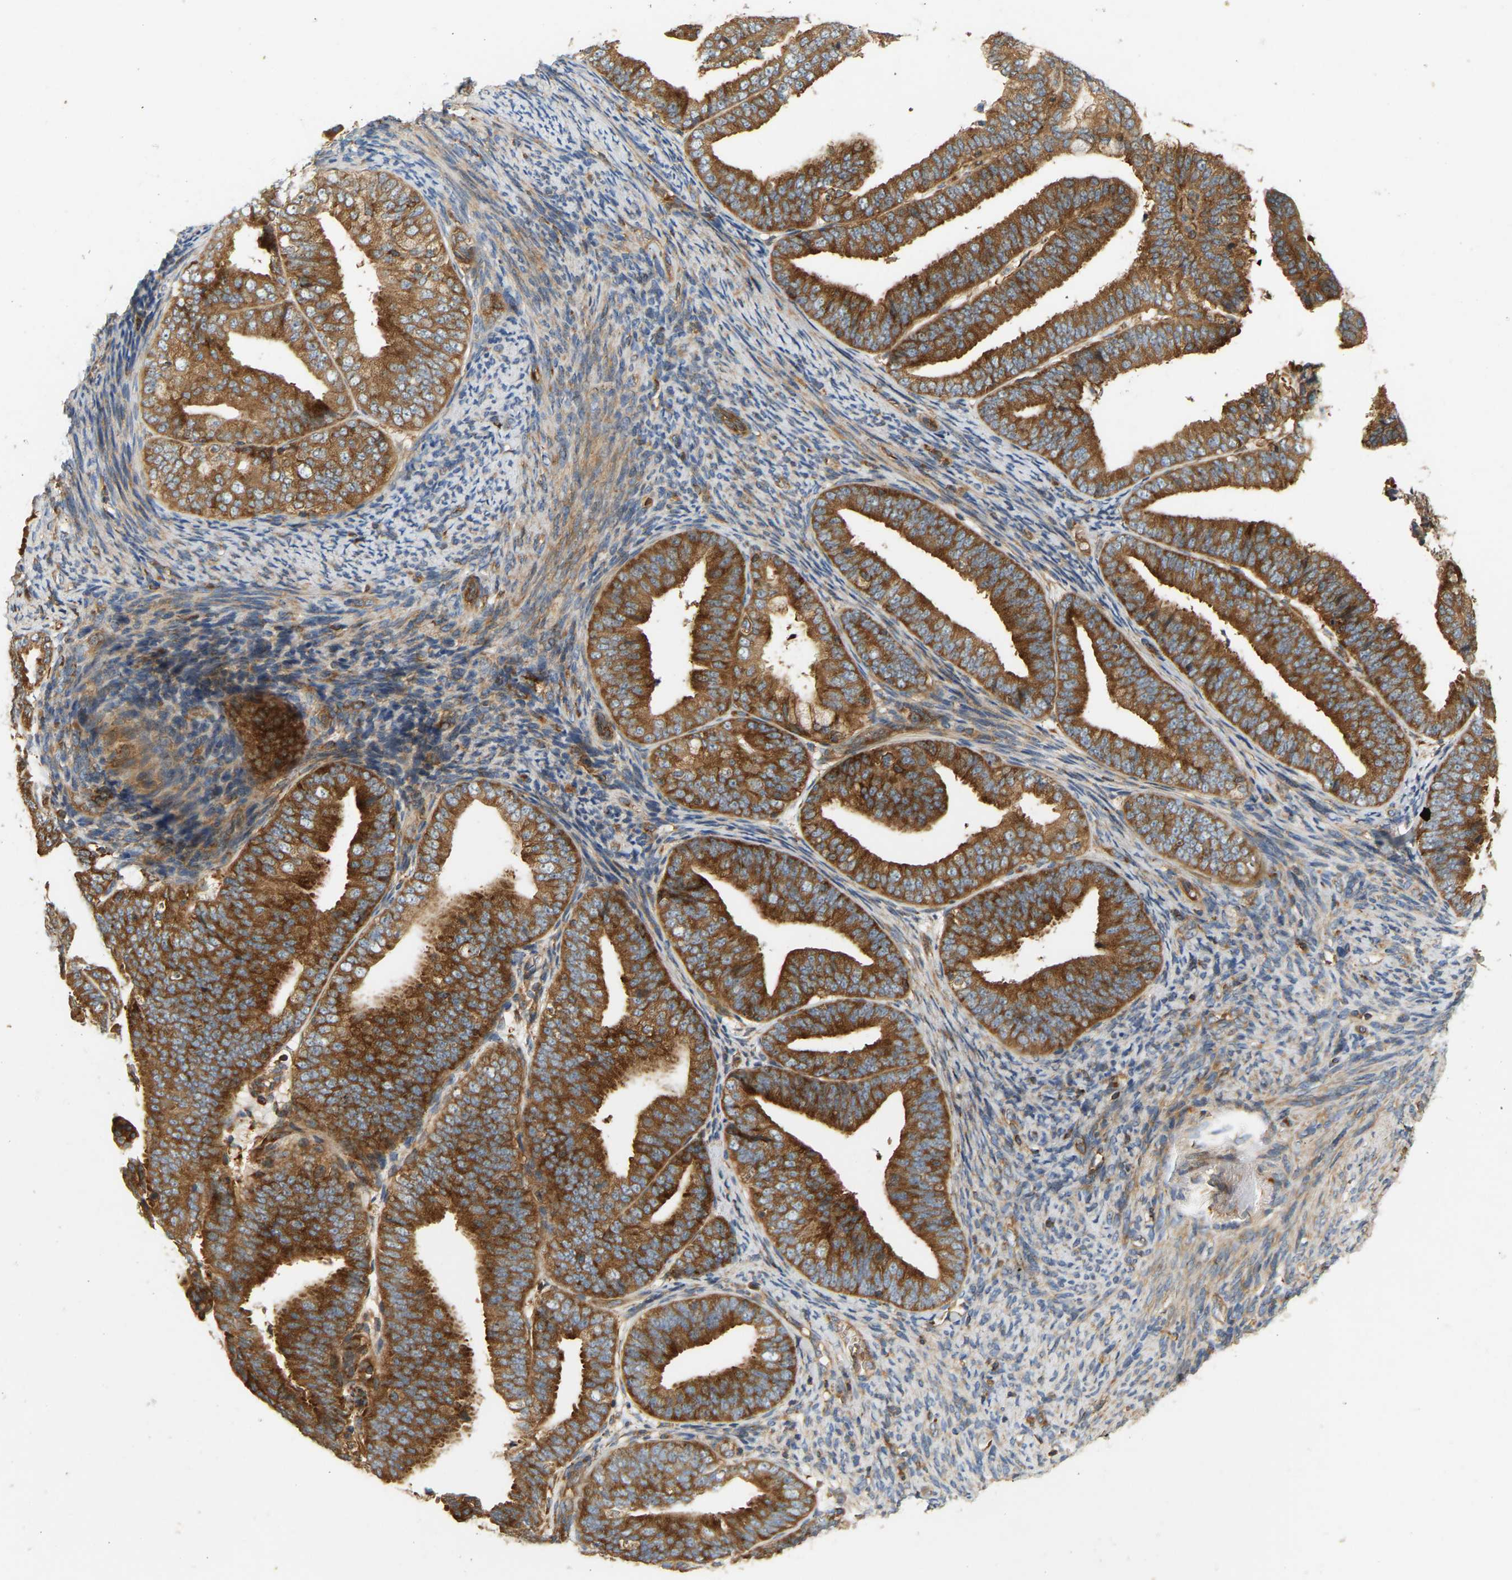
{"staining": {"intensity": "strong", "quantity": ">75%", "location": "cytoplasmic/membranous"}, "tissue": "endometrial cancer", "cell_type": "Tumor cells", "image_type": "cancer", "snomed": [{"axis": "morphology", "description": "Adenocarcinoma, NOS"}, {"axis": "topography", "description": "Endometrium"}], "caption": "Immunohistochemistry (IHC) histopathology image of human endometrial cancer stained for a protein (brown), which demonstrates high levels of strong cytoplasmic/membranous expression in about >75% of tumor cells.", "gene": "AKAP13", "patient": {"sex": "female", "age": 63}}